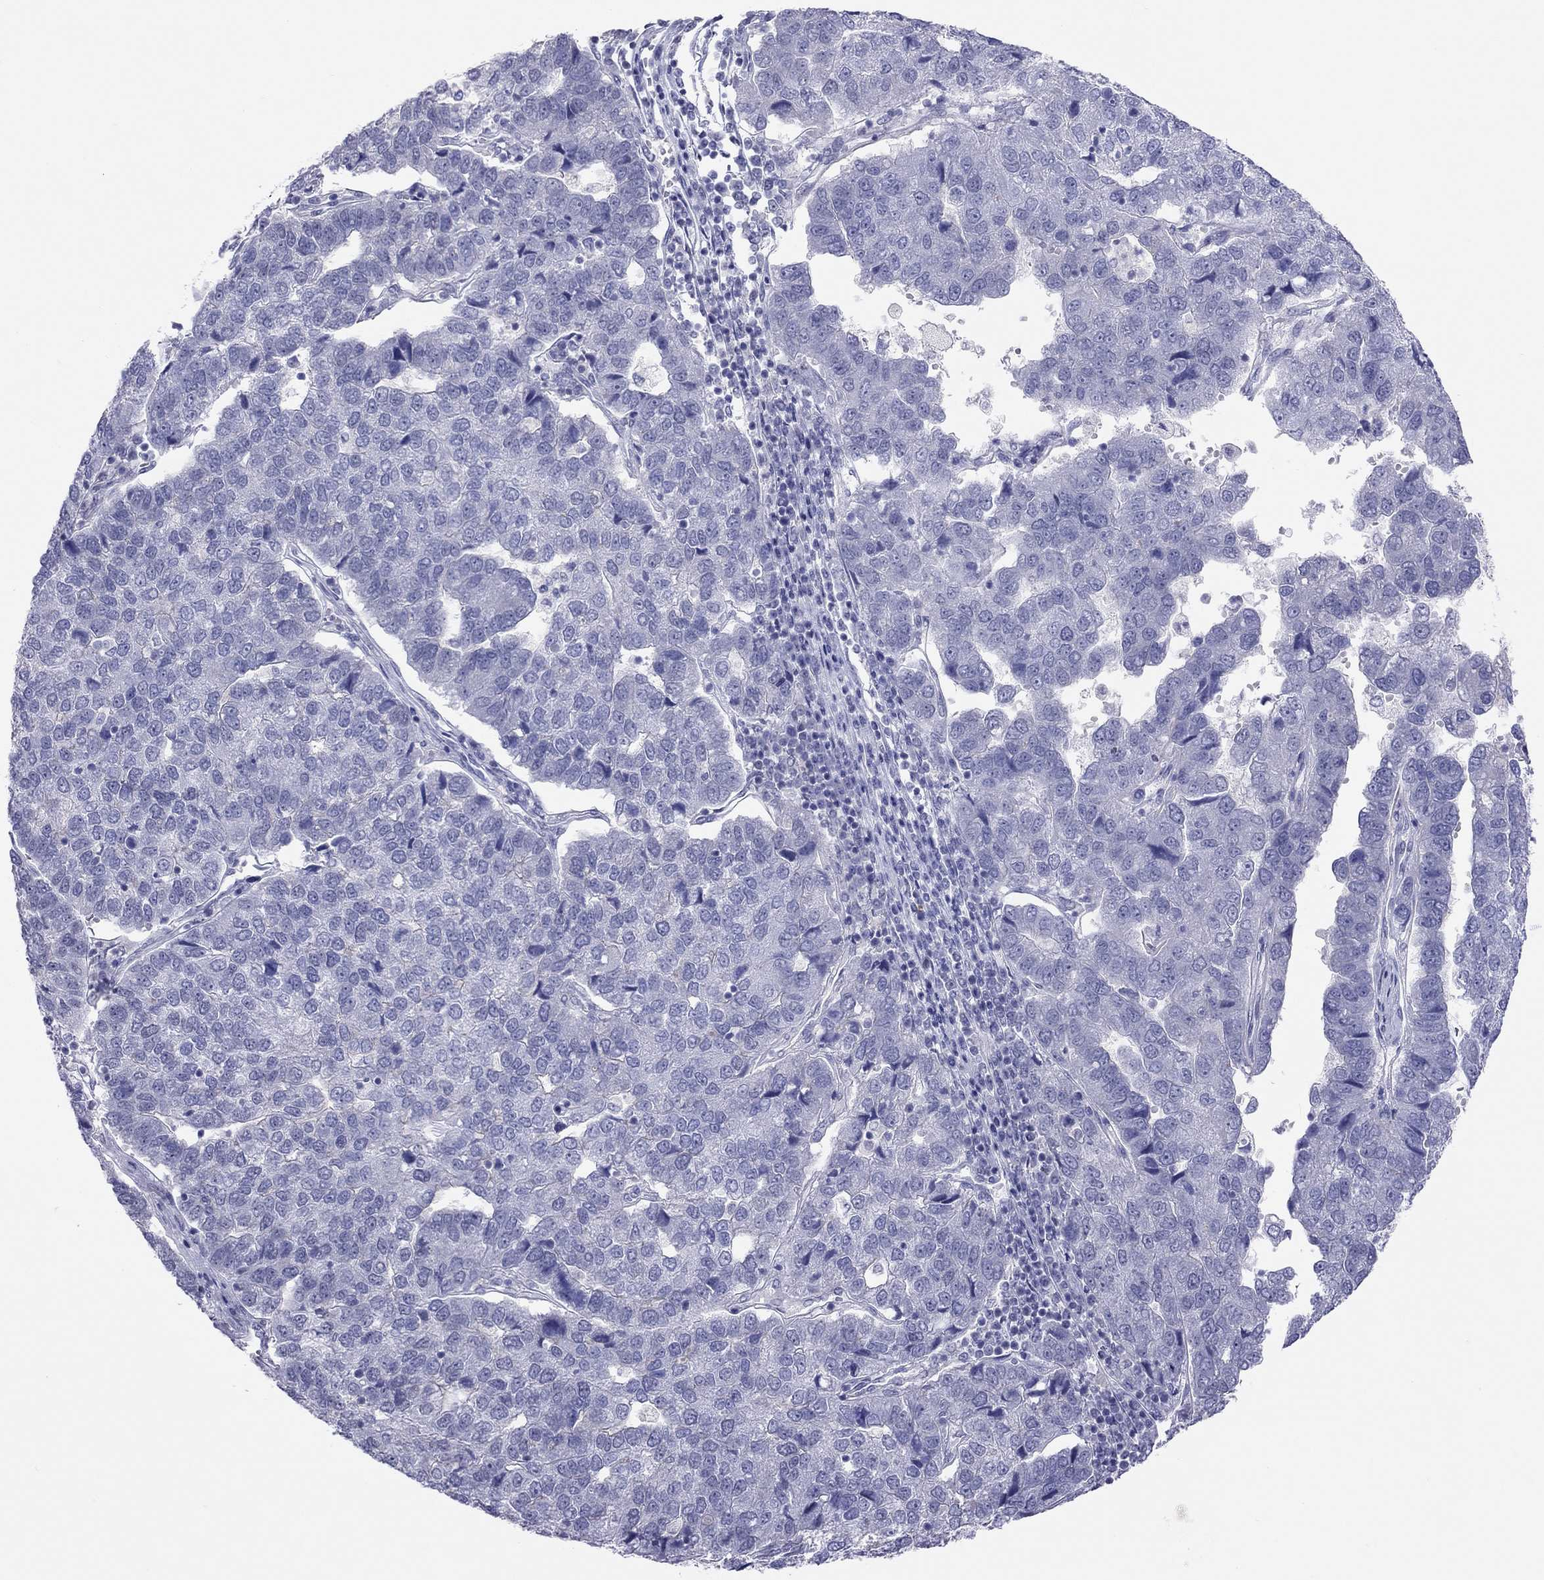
{"staining": {"intensity": "negative", "quantity": "none", "location": "none"}, "tissue": "pancreatic cancer", "cell_type": "Tumor cells", "image_type": "cancer", "snomed": [{"axis": "morphology", "description": "Adenocarcinoma, NOS"}, {"axis": "topography", "description": "Pancreas"}], "caption": "Histopathology image shows no significant protein expression in tumor cells of pancreatic adenocarcinoma.", "gene": "JHY", "patient": {"sex": "female", "age": 61}}